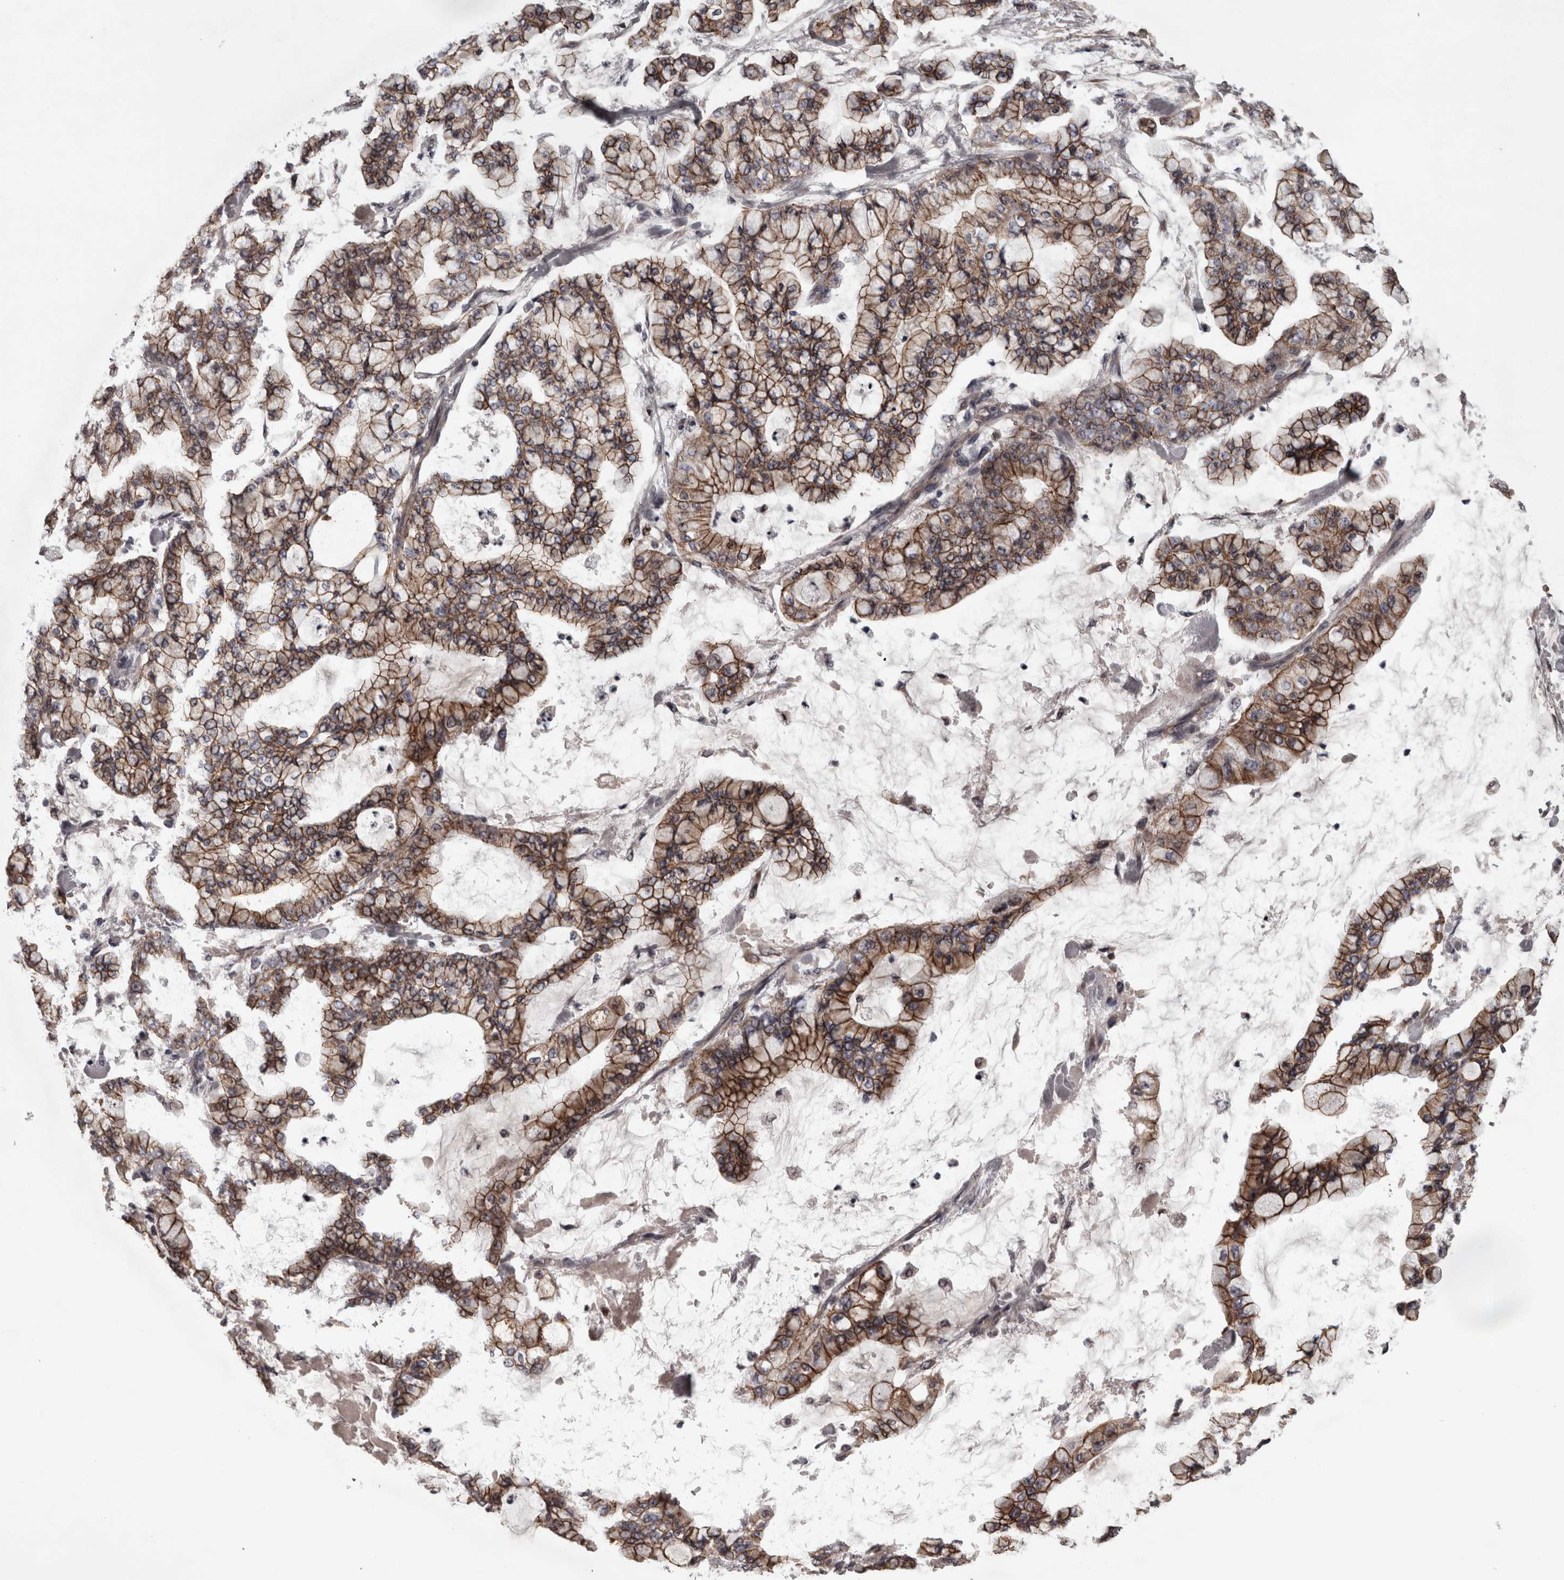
{"staining": {"intensity": "moderate", "quantity": ">75%", "location": "cytoplasmic/membranous"}, "tissue": "stomach cancer", "cell_type": "Tumor cells", "image_type": "cancer", "snomed": [{"axis": "morphology", "description": "Normal tissue, NOS"}, {"axis": "morphology", "description": "Adenocarcinoma, NOS"}, {"axis": "topography", "description": "Stomach, upper"}, {"axis": "topography", "description": "Stomach"}], "caption": "Approximately >75% of tumor cells in human stomach adenocarcinoma demonstrate moderate cytoplasmic/membranous protein positivity as visualized by brown immunohistochemical staining.", "gene": "PCDH17", "patient": {"sex": "male", "age": 76}}